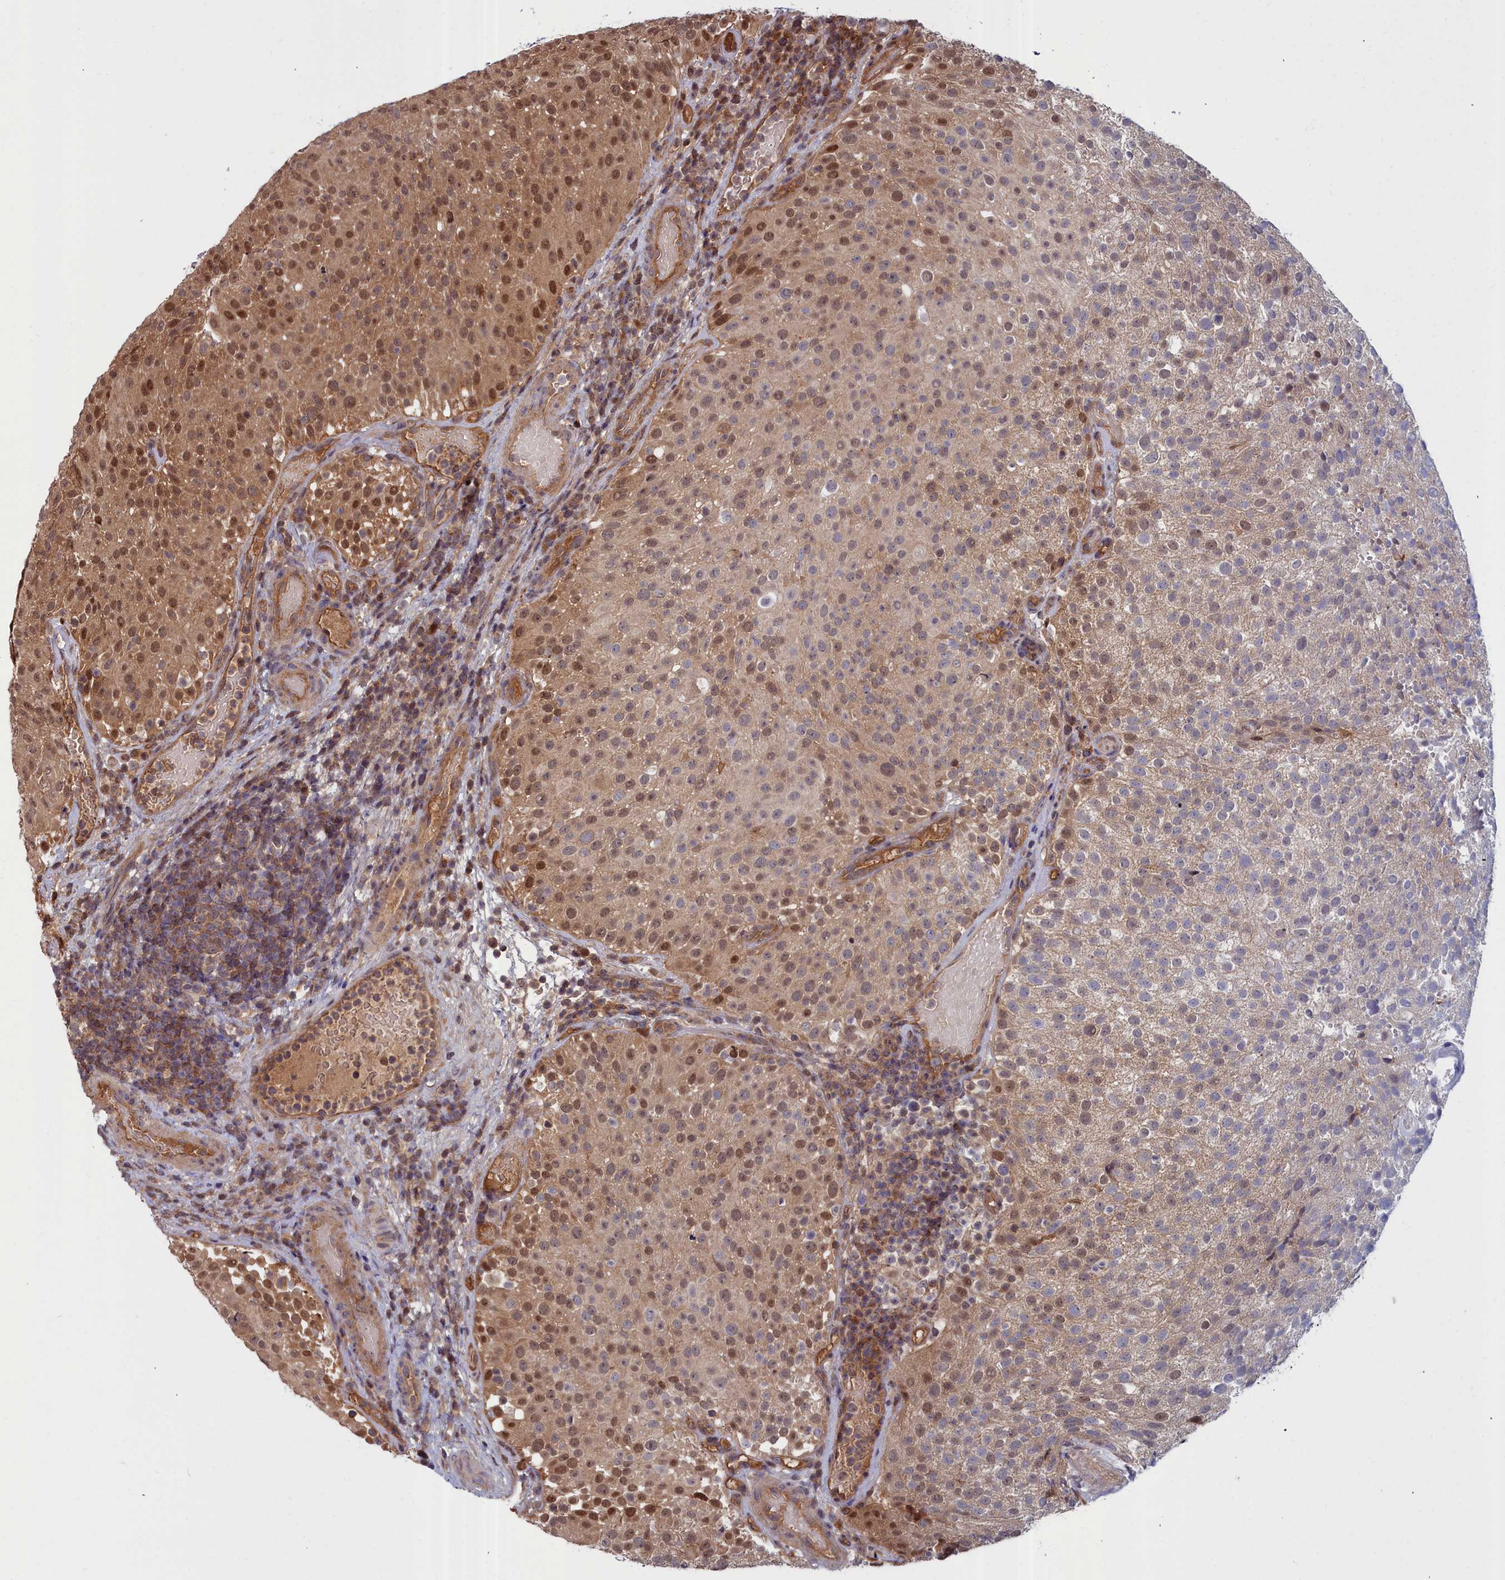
{"staining": {"intensity": "moderate", "quantity": "<25%", "location": "cytoplasmic/membranous,nuclear"}, "tissue": "urothelial cancer", "cell_type": "Tumor cells", "image_type": "cancer", "snomed": [{"axis": "morphology", "description": "Urothelial carcinoma, Low grade"}, {"axis": "topography", "description": "Urinary bladder"}], "caption": "The photomicrograph reveals immunohistochemical staining of urothelial carcinoma (low-grade). There is moderate cytoplasmic/membranous and nuclear positivity is identified in about <25% of tumor cells.", "gene": "GFRA2", "patient": {"sex": "male", "age": 78}}